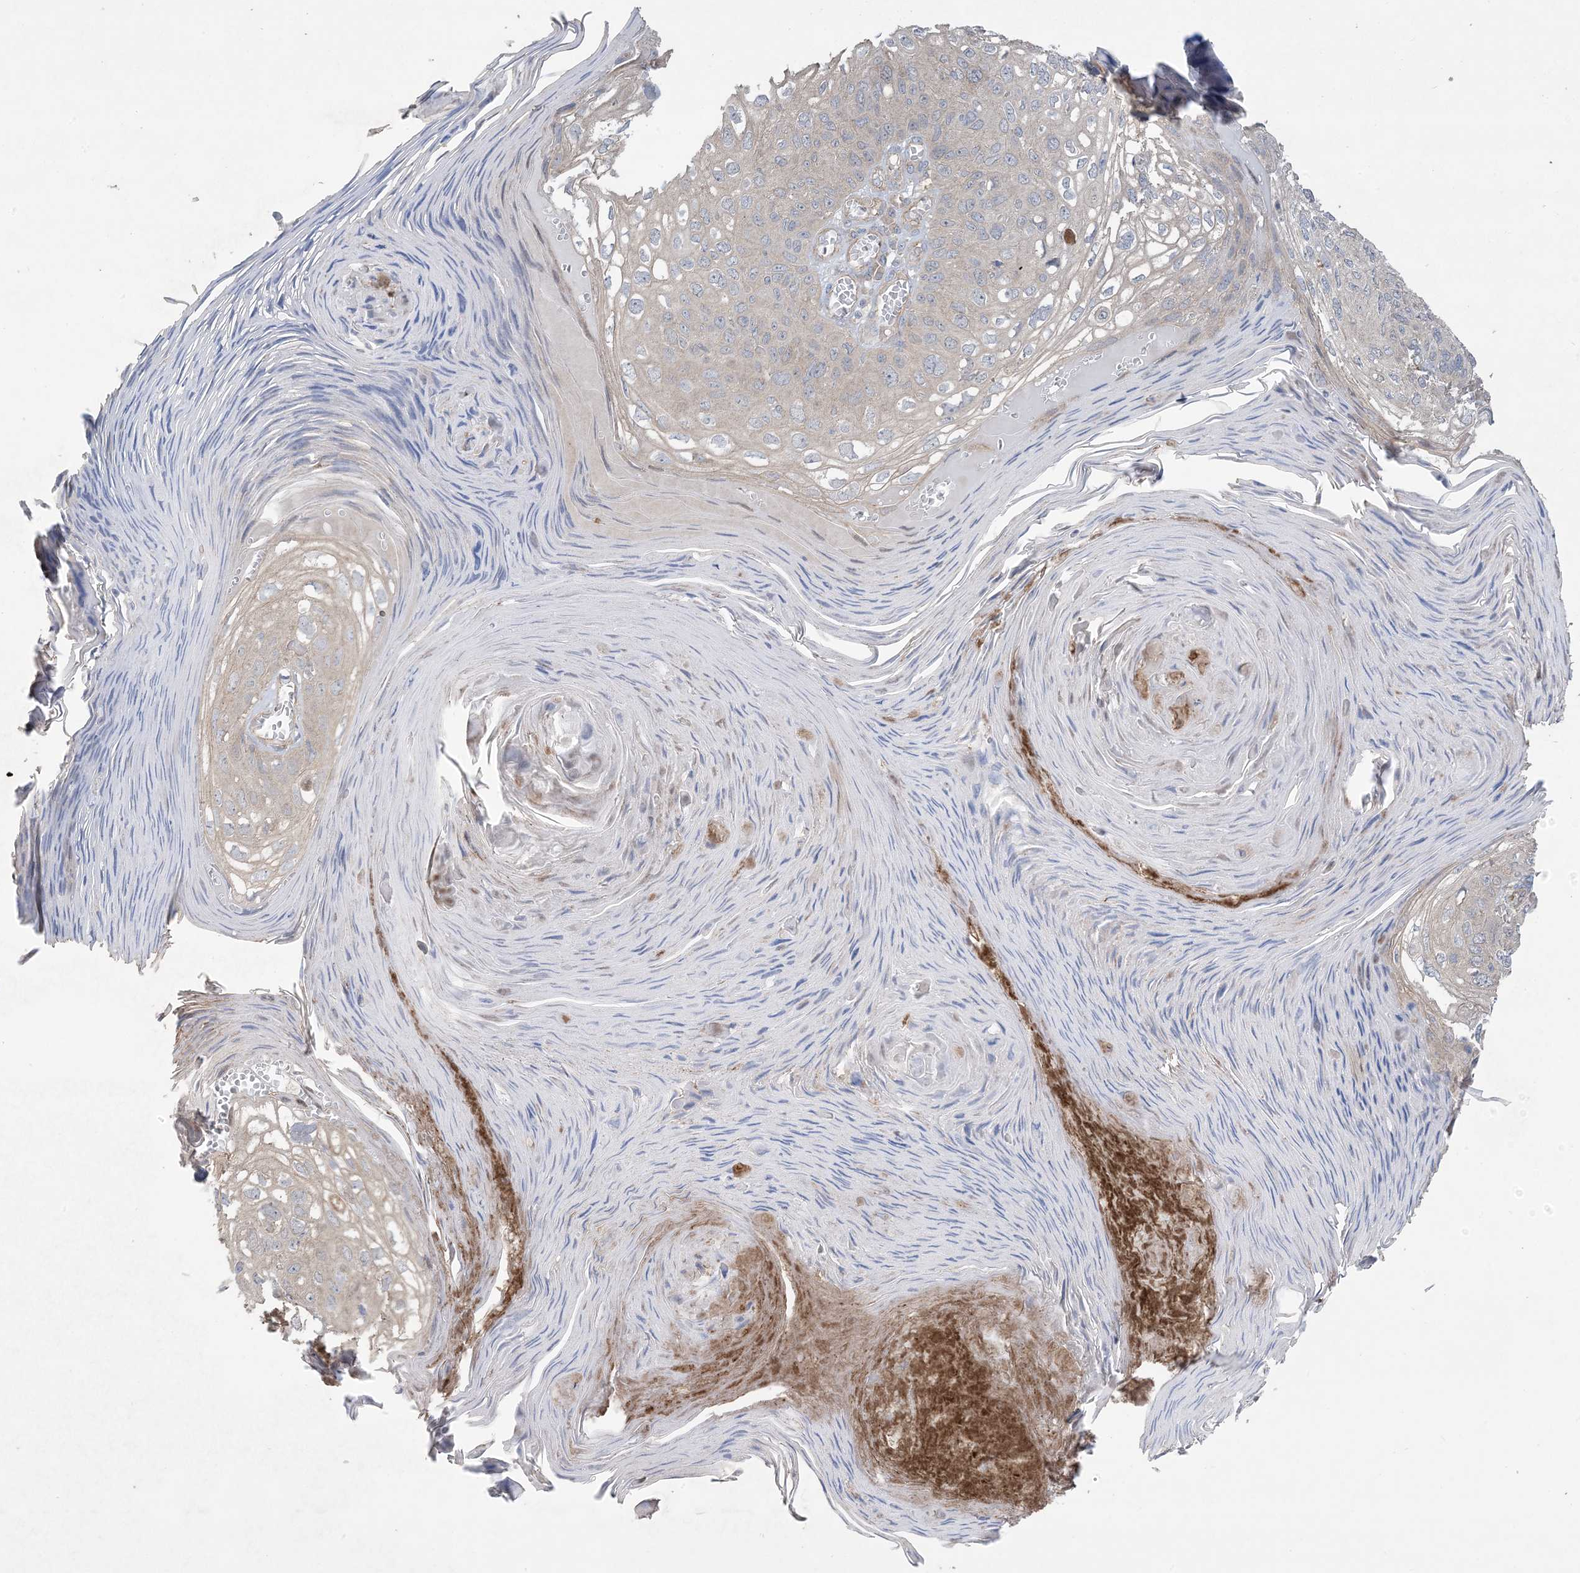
{"staining": {"intensity": "weak", "quantity": "<25%", "location": "cytoplasmic/membranous"}, "tissue": "skin cancer", "cell_type": "Tumor cells", "image_type": "cancer", "snomed": [{"axis": "morphology", "description": "Squamous cell carcinoma, NOS"}, {"axis": "topography", "description": "Skin"}], "caption": "The photomicrograph reveals no significant positivity in tumor cells of skin cancer (squamous cell carcinoma). (DAB immunohistochemistry, high magnification).", "gene": "CCNY", "patient": {"sex": "female", "age": 90}}